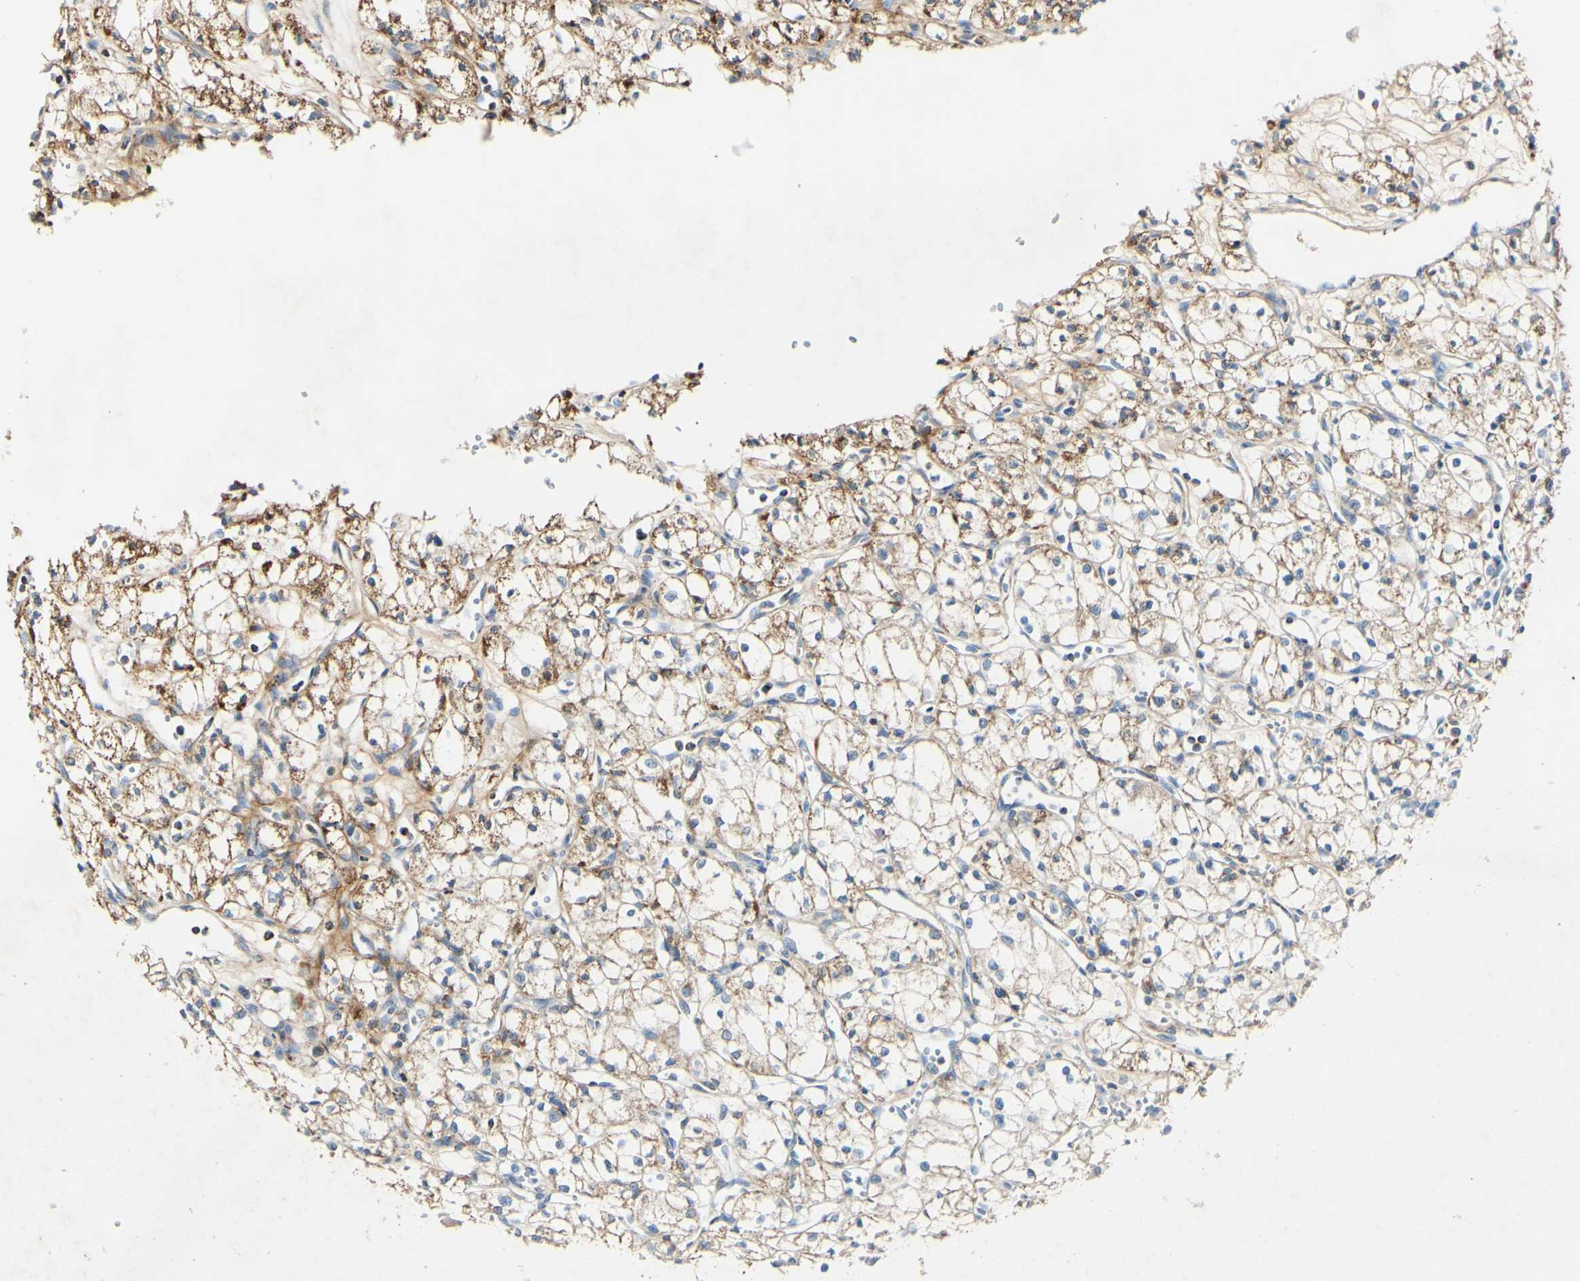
{"staining": {"intensity": "moderate", "quantity": "25%-75%", "location": "cytoplasmic/membranous"}, "tissue": "renal cancer", "cell_type": "Tumor cells", "image_type": "cancer", "snomed": [{"axis": "morphology", "description": "Normal tissue, NOS"}, {"axis": "morphology", "description": "Adenocarcinoma, NOS"}, {"axis": "topography", "description": "Kidney"}], "caption": "Renal cancer stained for a protein (brown) exhibits moderate cytoplasmic/membranous positive positivity in approximately 25%-75% of tumor cells.", "gene": "OXCT1", "patient": {"sex": "male", "age": 59}}